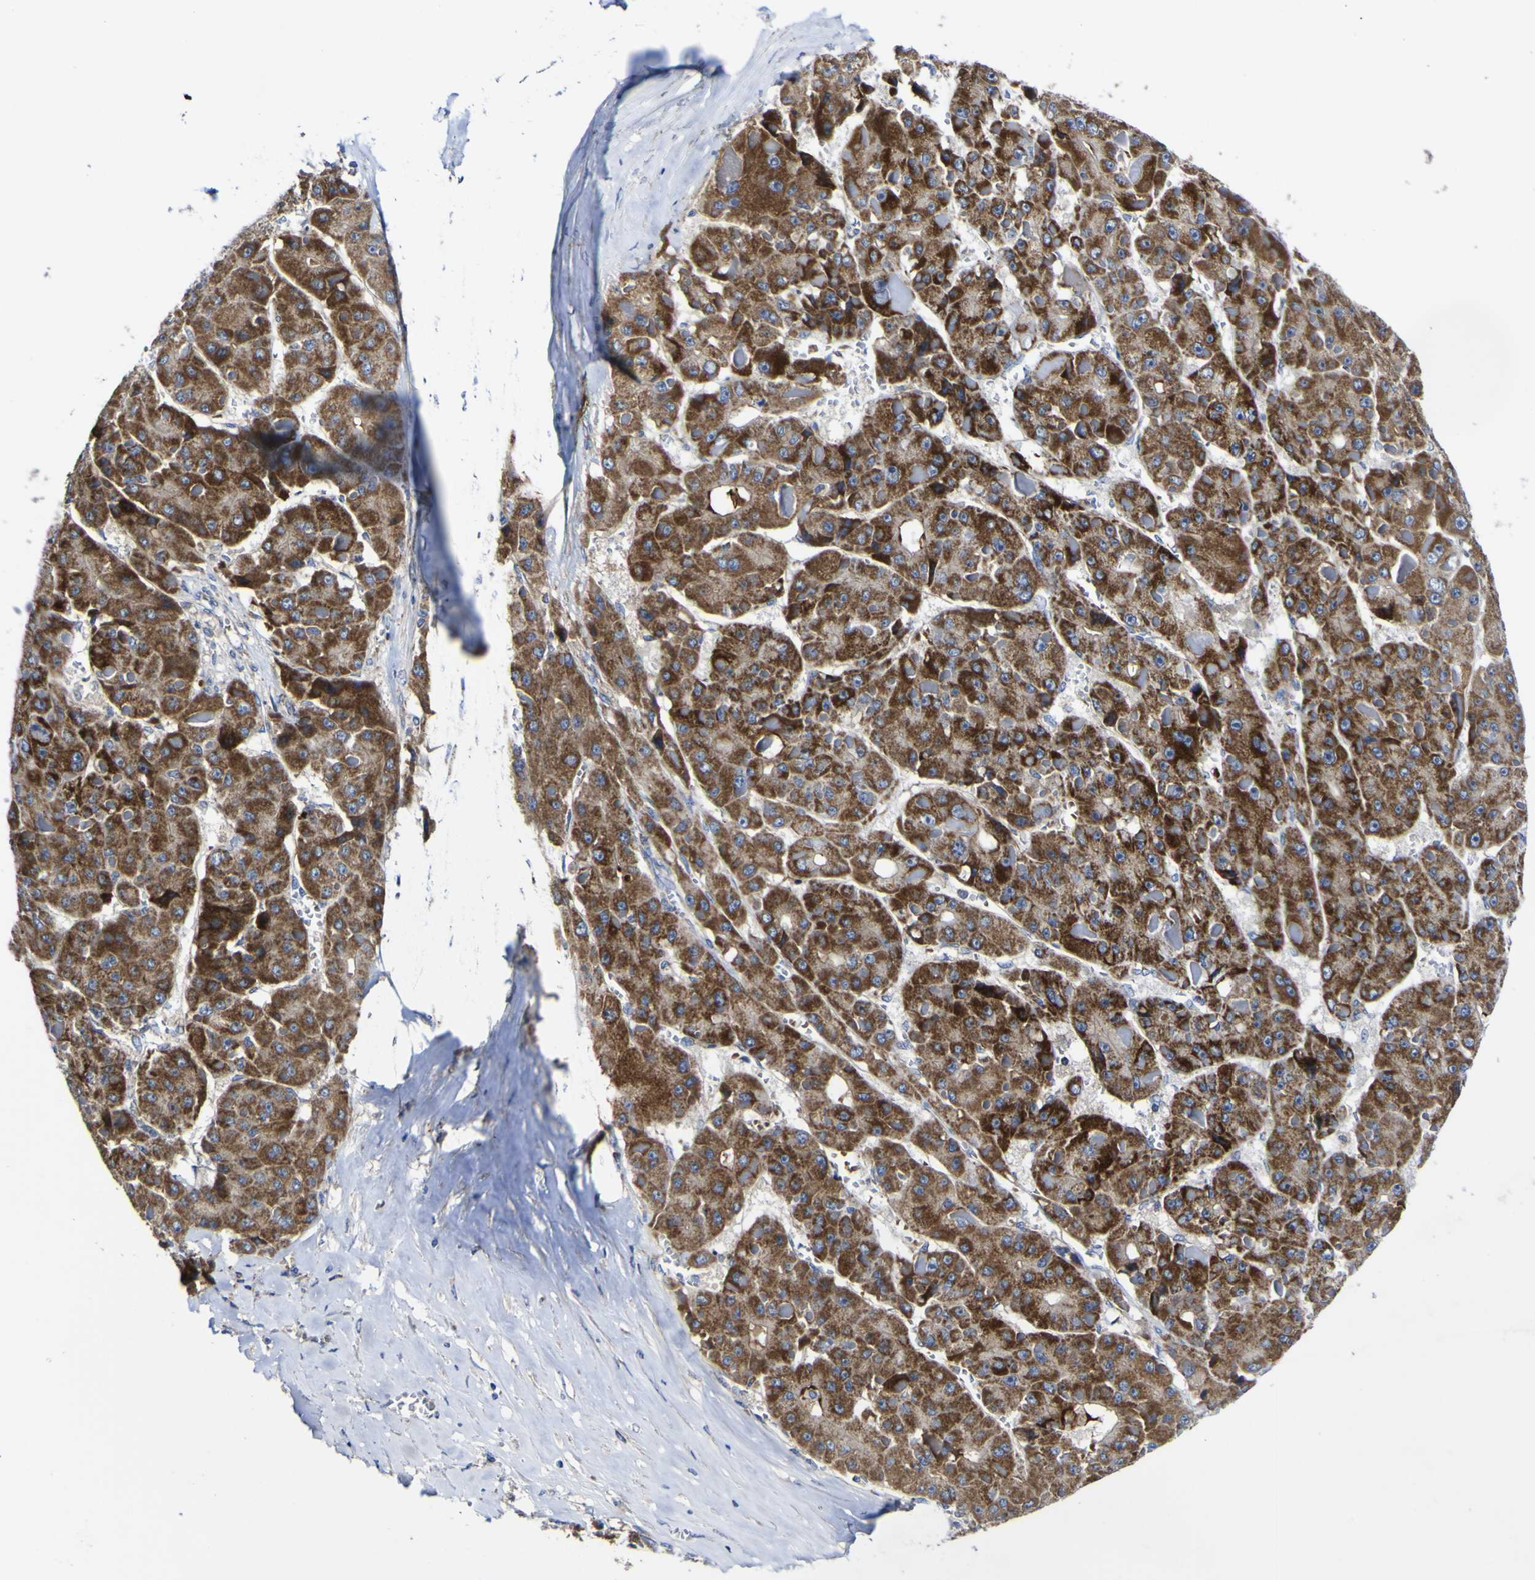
{"staining": {"intensity": "strong", "quantity": ">75%", "location": "cytoplasmic/membranous"}, "tissue": "liver cancer", "cell_type": "Tumor cells", "image_type": "cancer", "snomed": [{"axis": "morphology", "description": "Carcinoma, Hepatocellular, NOS"}, {"axis": "topography", "description": "Liver"}], "caption": "About >75% of tumor cells in hepatocellular carcinoma (liver) display strong cytoplasmic/membranous protein positivity as visualized by brown immunohistochemical staining.", "gene": "CCDC90B", "patient": {"sex": "female", "age": 73}}